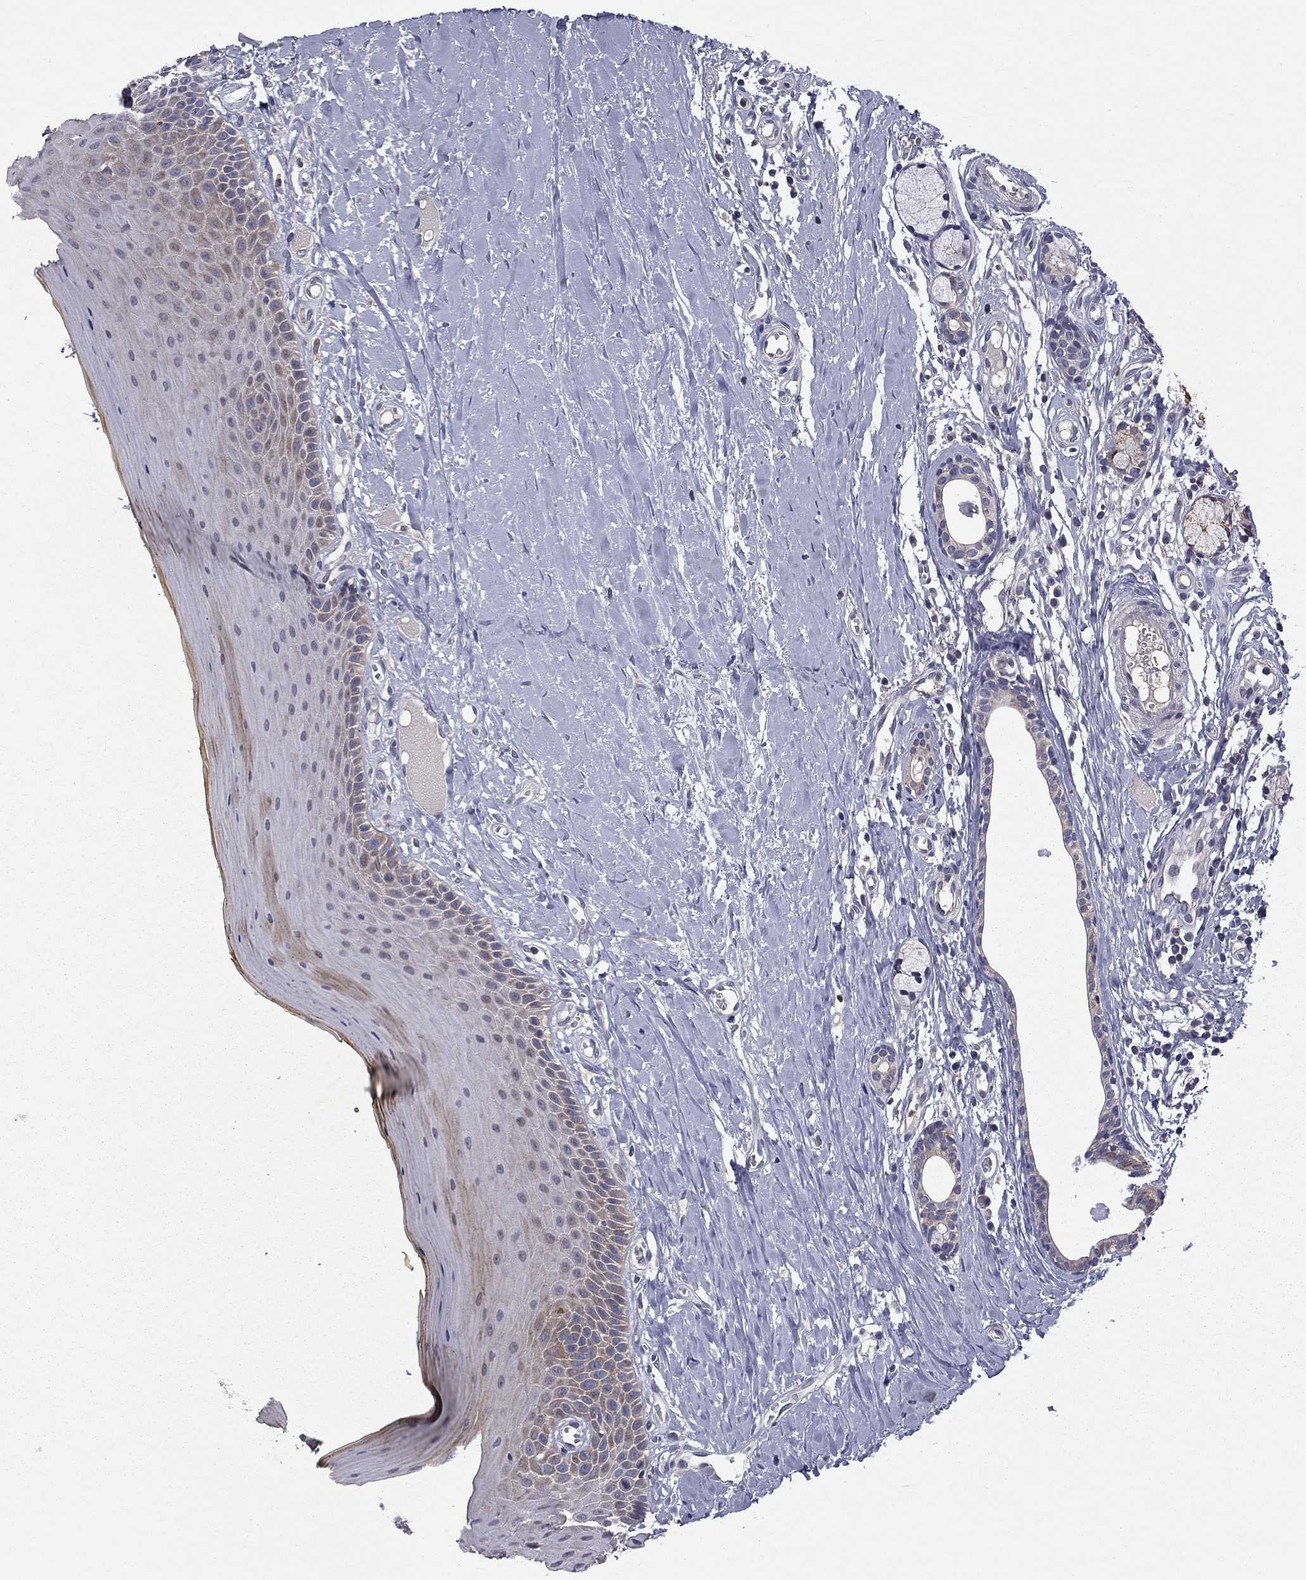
{"staining": {"intensity": "moderate", "quantity": "25%-75%", "location": "cytoplasmic/membranous"}, "tissue": "oral mucosa", "cell_type": "Squamous epithelial cells", "image_type": "normal", "snomed": [{"axis": "morphology", "description": "Normal tissue, NOS"}, {"axis": "topography", "description": "Oral tissue"}], "caption": "Immunohistochemistry of benign human oral mucosa exhibits medium levels of moderate cytoplasmic/membranous expression in about 25%-75% of squamous epithelial cells.", "gene": "CEACAM7", "patient": {"sex": "female", "age": 43}}